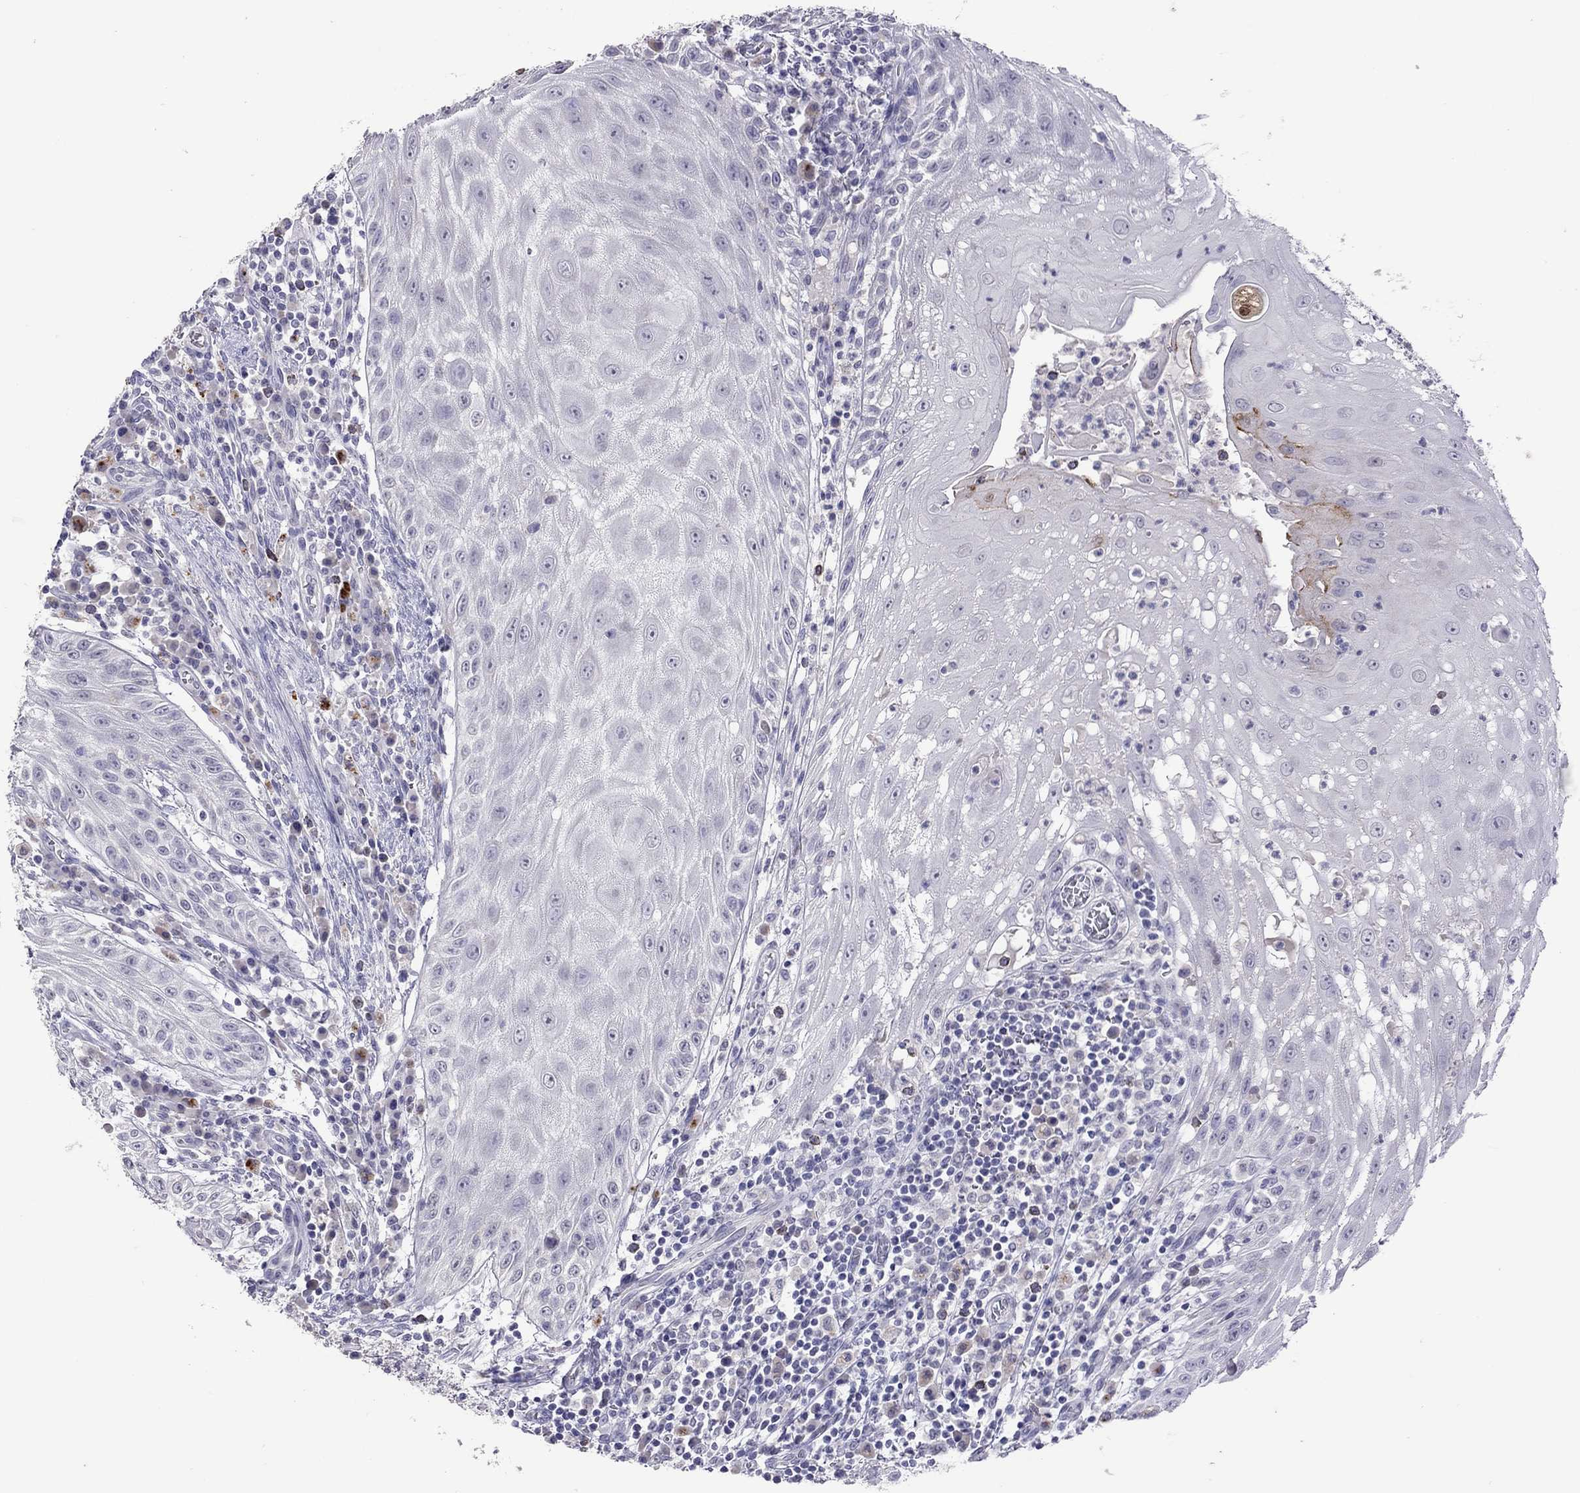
{"staining": {"intensity": "negative", "quantity": "none", "location": "none"}, "tissue": "head and neck cancer", "cell_type": "Tumor cells", "image_type": "cancer", "snomed": [{"axis": "morphology", "description": "Squamous cell carcinoma, NOS"}, {"axis": "topography", "description": "Oral tissue"}, {"axis": "topography", "description": "Head-Neck"}], "caption": "This micrograph is of squamous cell carcinoma (head and neck) stained with immunohistochemistry (IHC) to label a protein in brown with the nuclei are counter-stained blue. There is no expression in tumor cells.", "gene": "SLAMF1", "patient": {"sex": "male", "age": 58}}